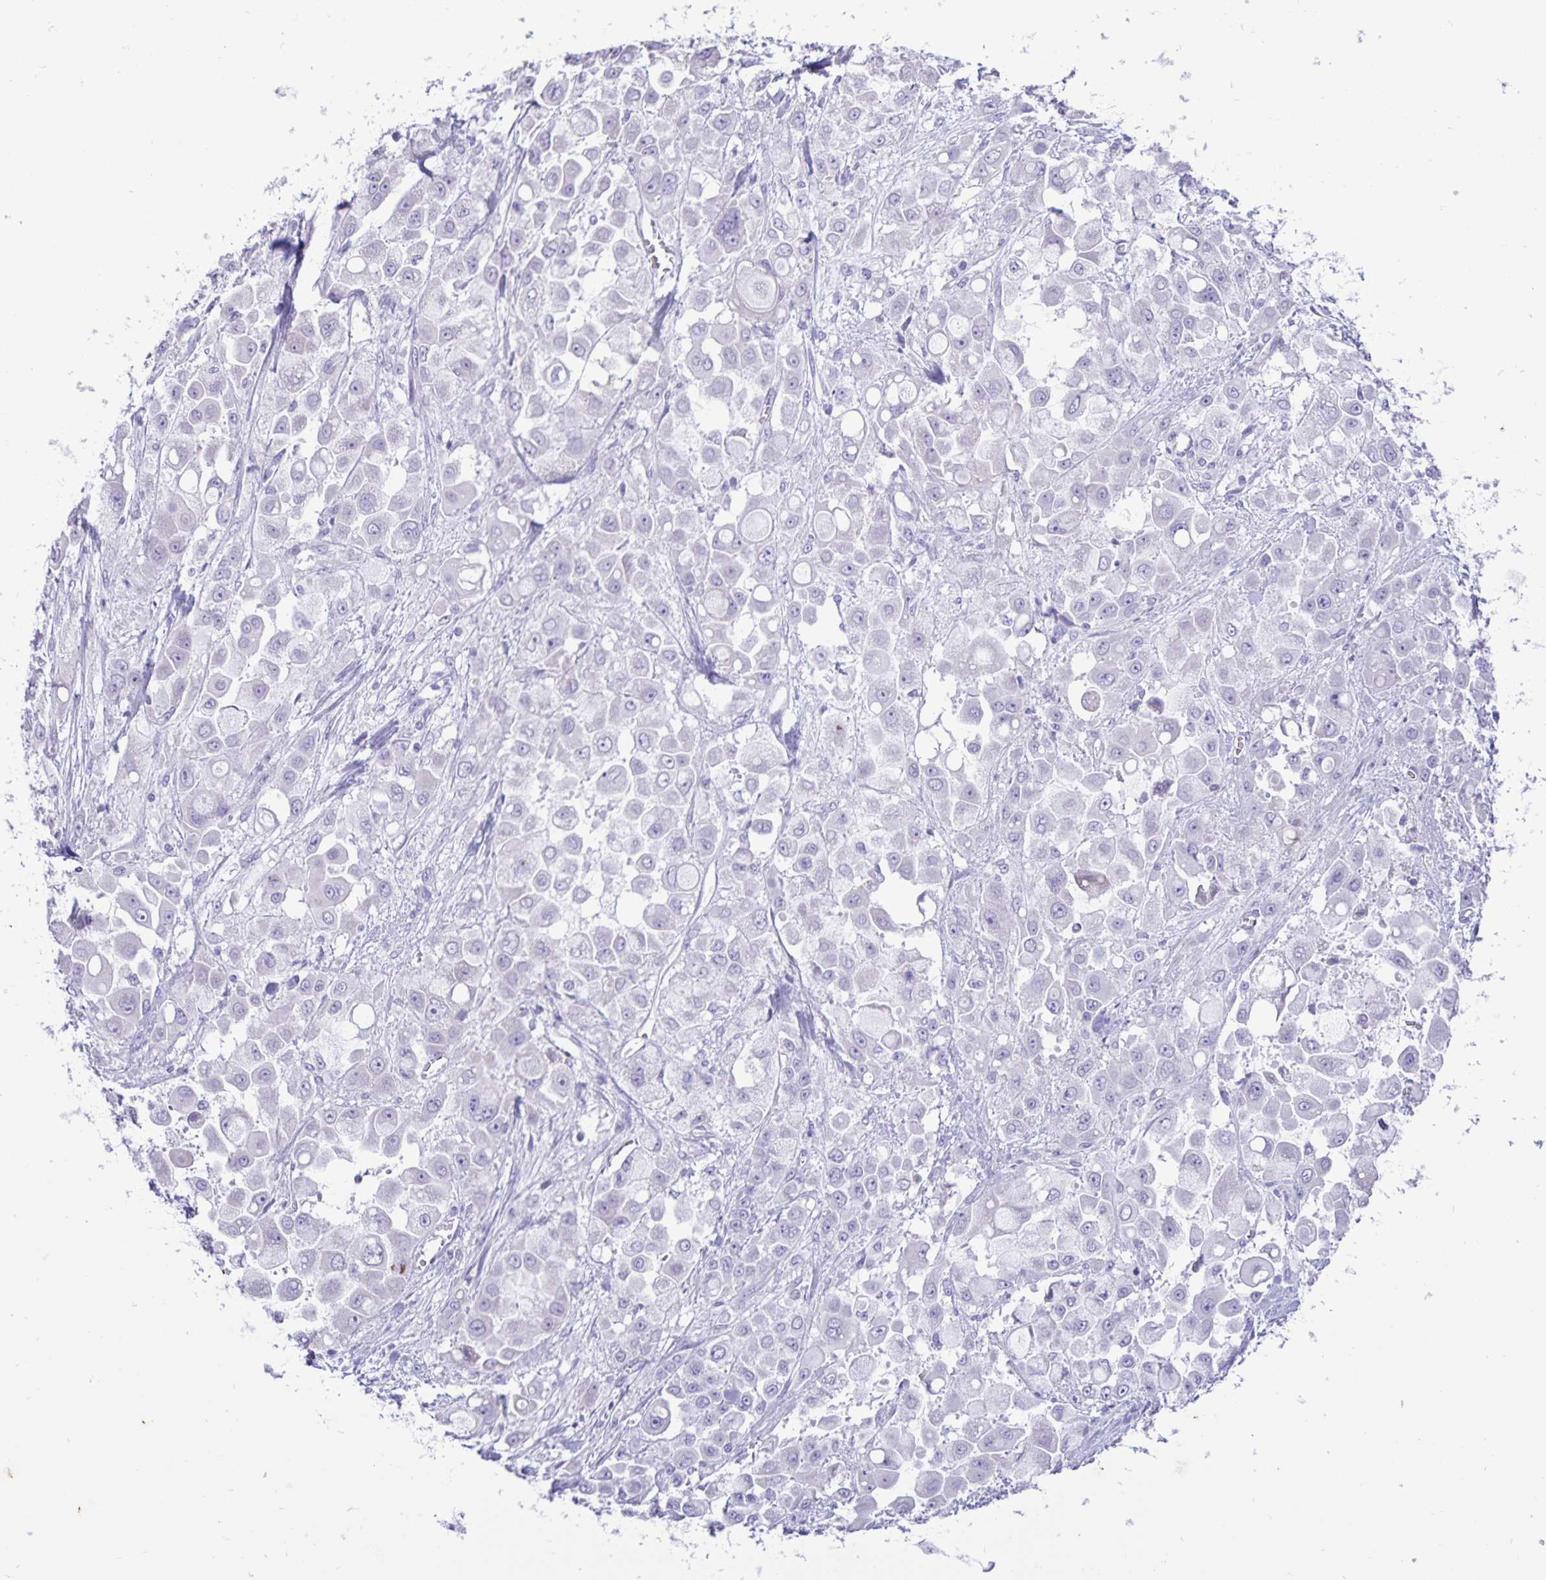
{"staining": {"intensity": "negative", "quantity": "none", "location": "none"}, "tissue": "stomach cancer", "cell_type": "Tumor cells", "image_type": "cancer", "snomed": [{"axis": "morphology", "description": "Adenocarcinoma, NOS"}, {"axis": "topography", "description": "Stomach"}], "caption": "There is no significant positivity in tumor cells of stomach adenocarcinoma.", "gene": "IBTK", "patient": {"sex": "female", "age": 76}}